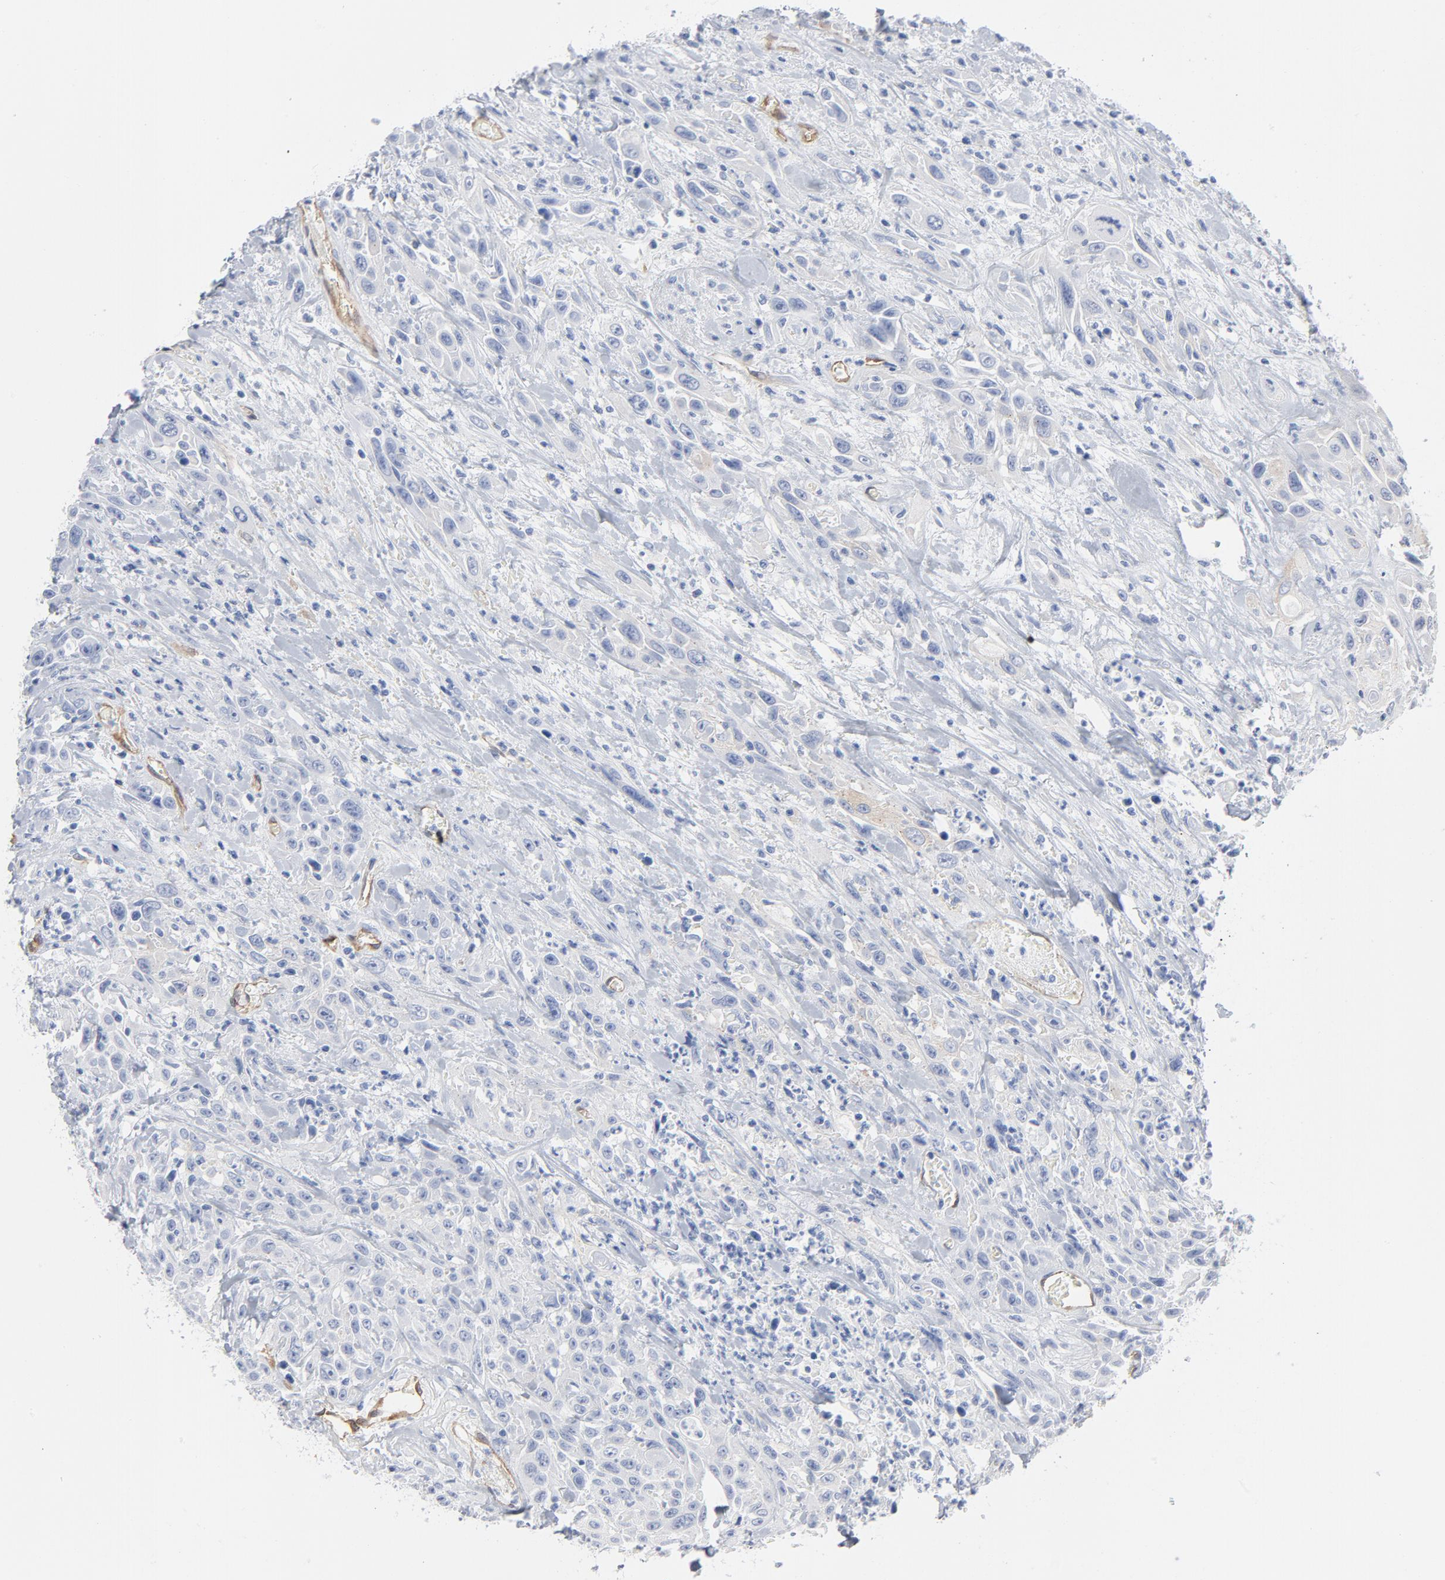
{"staining": {"intensity": "weak", "quantity": "<25%", "location": "cytoplasmic/membranous"}, "tissue": "urothelial cancer", "cell_type": "Tumor cells", "image_type": "cancer", "snomed": [{"axis": "morphology", "description": "Urothelial carcinoma, High grade"}, {"axis": "topography", "description": "Urinary bladder"}], "caption": "Immunohistochemical staining of high-grade urothelial carcinoma displays no significant expression in tumor cells. The staining was performed using DAB to visualize the protein expression in brown, while the nuclei were stained in blue with hematoxylin (Magnification: 20x).", "gene": "SHANK3", "patient": {"sex": "female", "age": 84}}